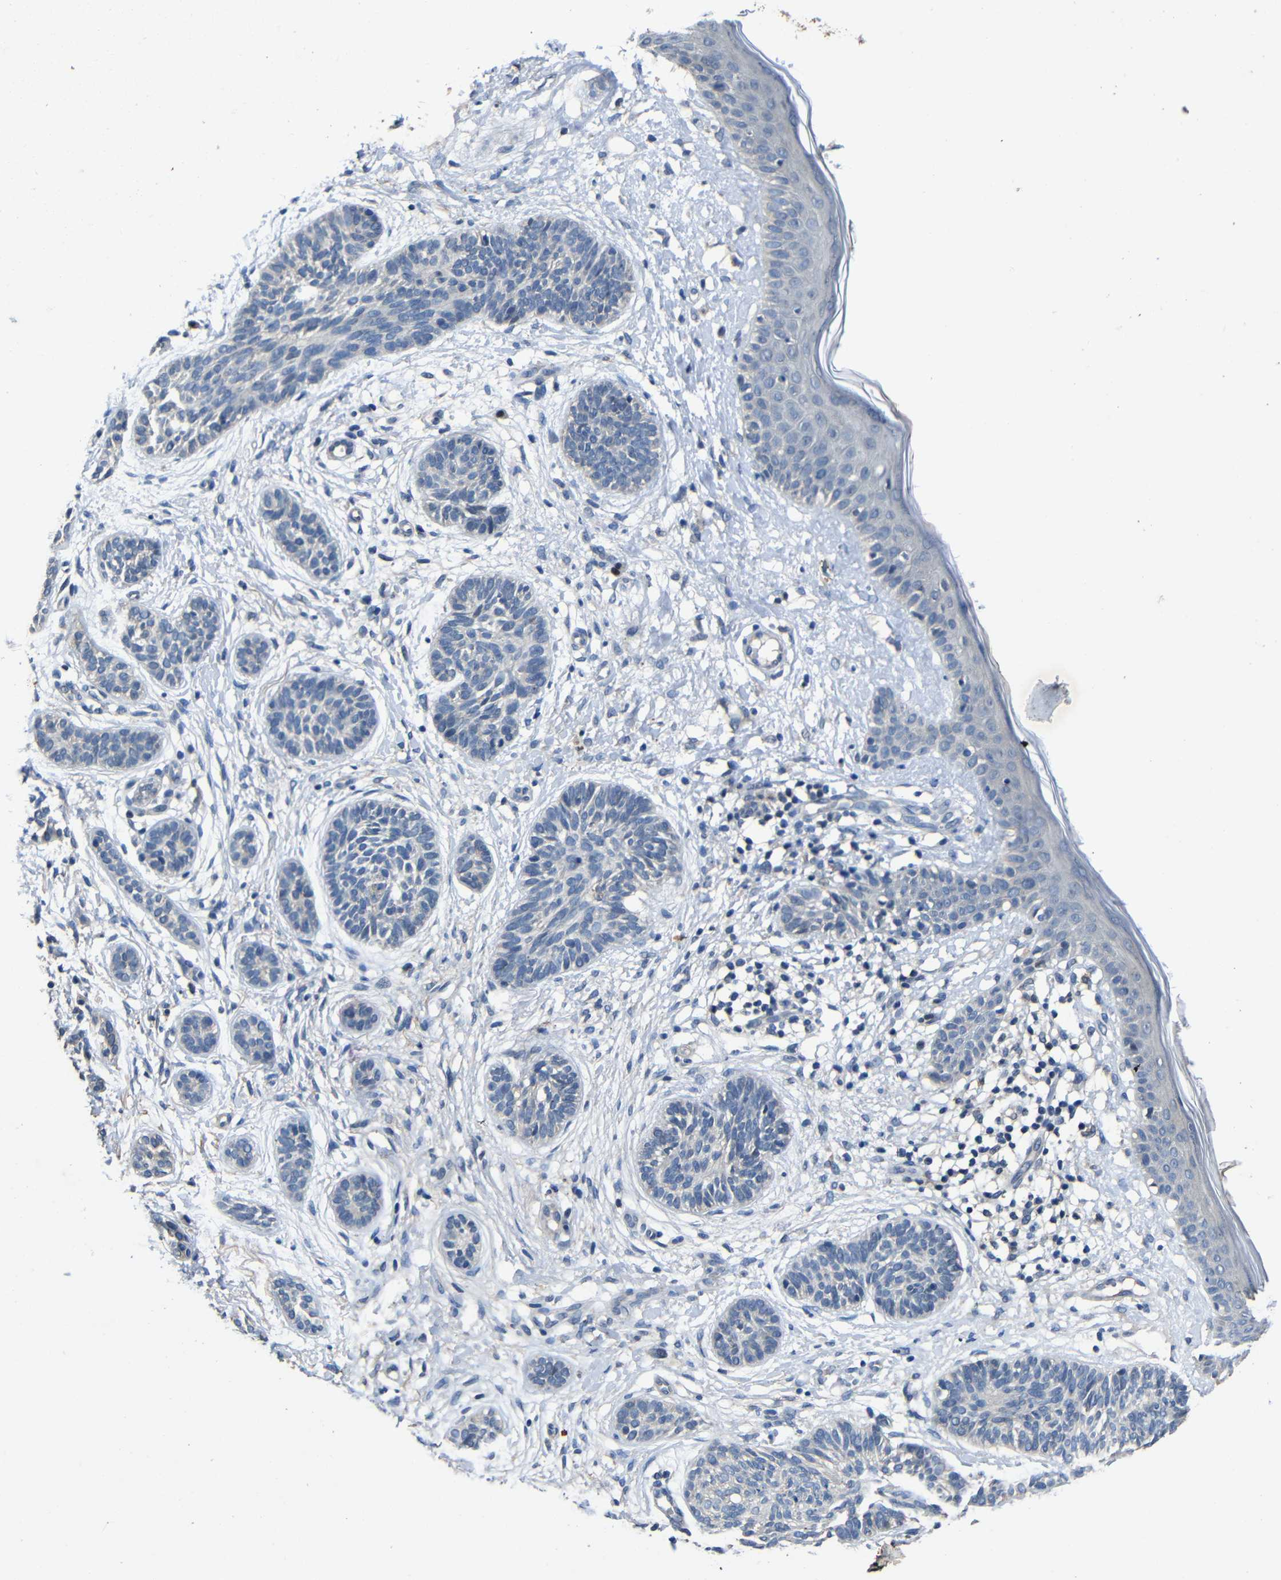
{"staining": {"intensity": "negative", "quantity": "none", "location": "none"}, "tissue": "skin cancer", "cell_type": "Tumor cells", "image_type": "cancer", "snomed": [{"axis": "morphology", "description": "Normal tissue, NOS"}, {"axis": "morphology", "description": "Basal cell carcinoma"}, {"axis": "topography", "description": "Skin"}], "caption": "The IHC image has no significant staining in tumor cells of skin cancer (basal cell carcinoma) tissue.", "gene": "C6orf89", "patient": {"sex": "male", "age": 63}}